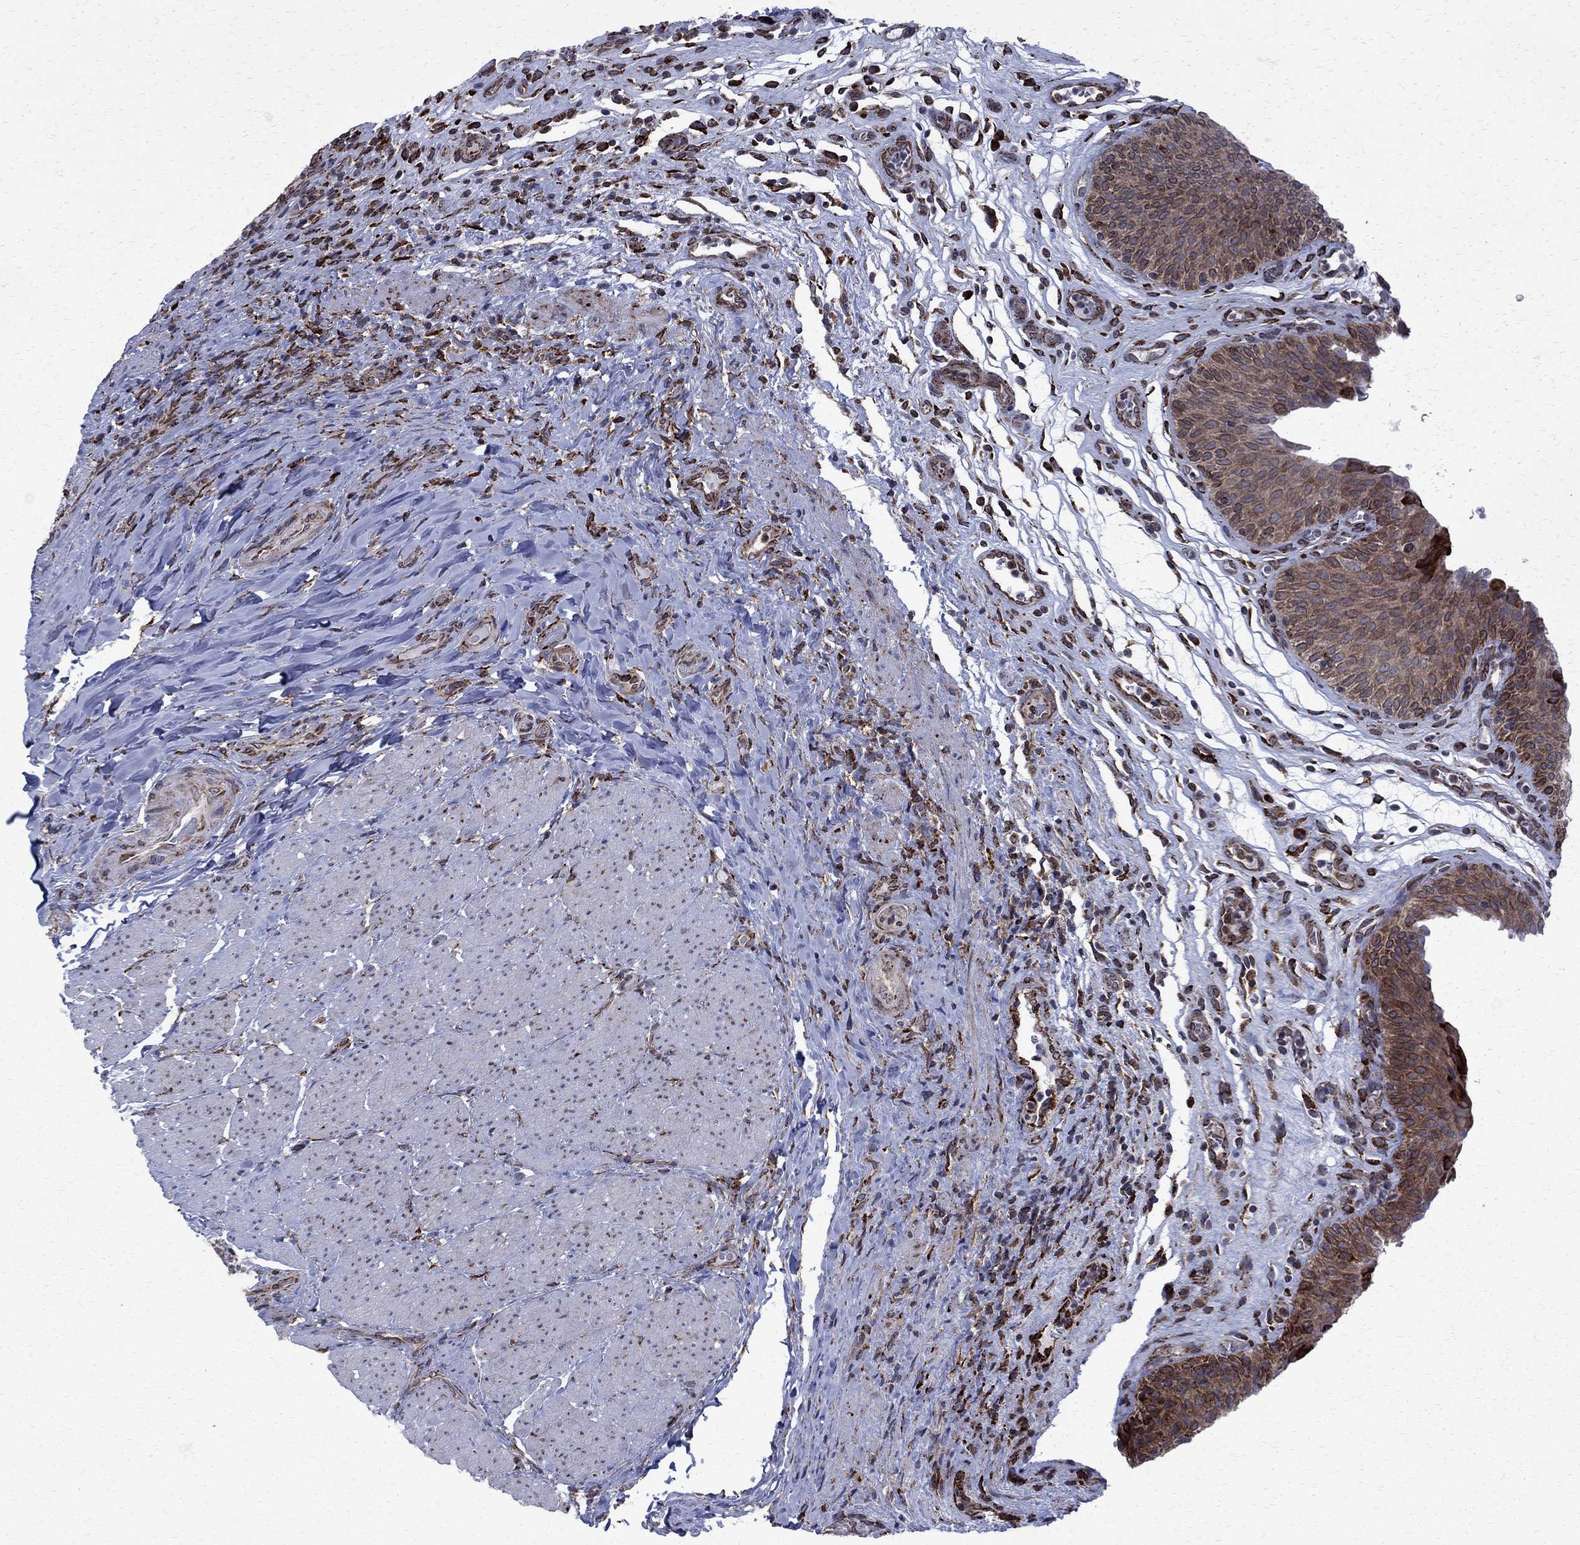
{"staining": {"intensity": "strong", "quantity": "<25%", "location": "cytoplasmic/membranous,nuclear"}, "tissue": "urinary bladder", "cell_type": "Urothelial cells", "image_type": "normal", "snomed": [{"axis": "morphology", "description": "Normal tissue, NOS"}, {"axis": "topography", "description": "Urinary bladder"}], "caption": "Urothelial cells demonstrate medium levels of strong cytoplasmic/membranous,nuclear positivity in about <25% of cells in normal urinary bladder.", "gene": "CAB39L", "patient": {"sex": "male", "age": 66}}